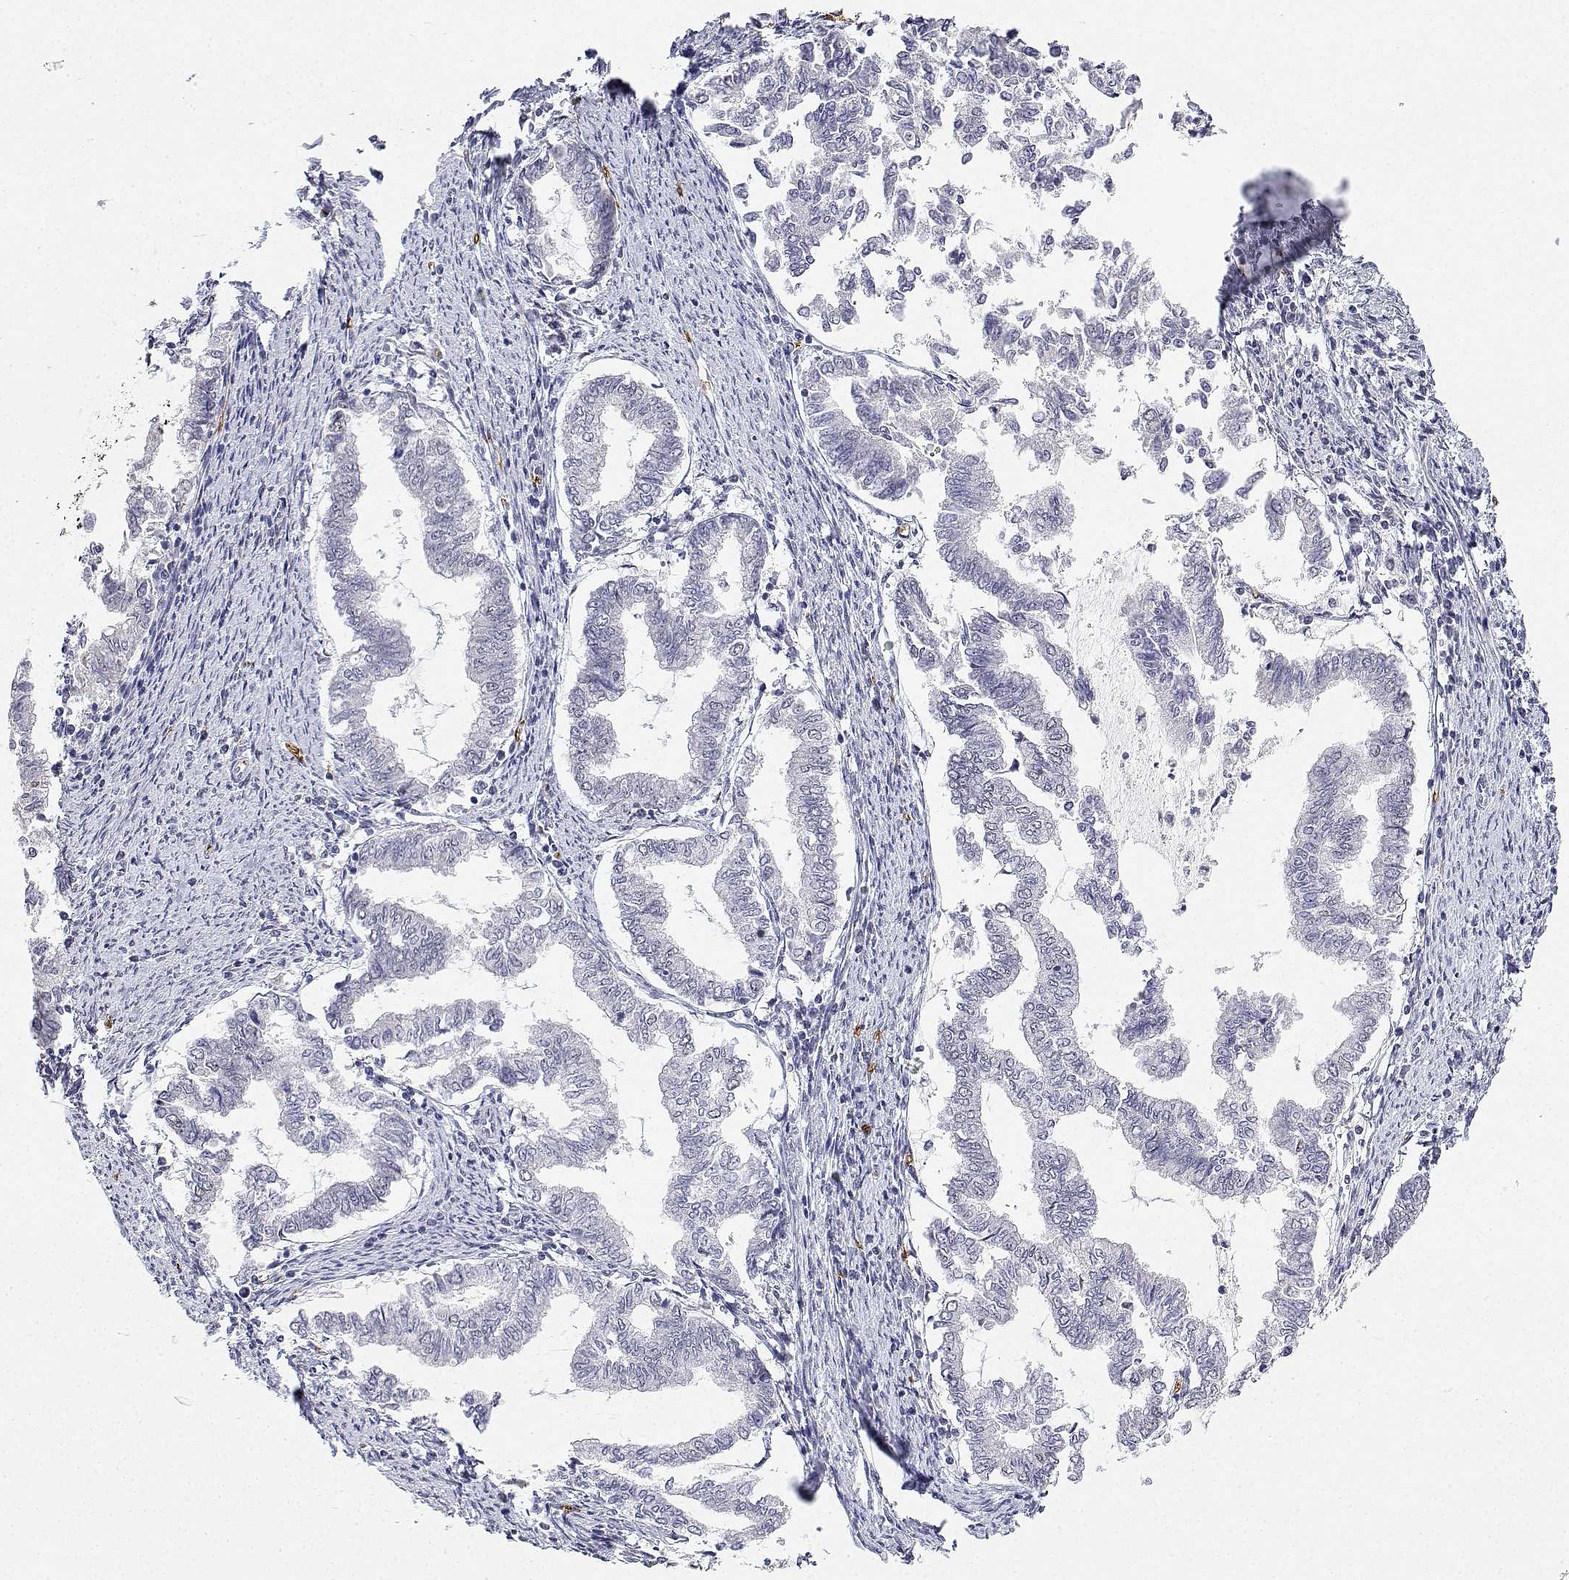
{"staining": {"intensity": "negative", "quantity": "none", "location": "none"}, "tissue": "endometrial cancer", "cell_type": "Tumor cells", "image_type": "cancer", "snomed": [{"axis": "morphology", "description": "Adenocarcinoma, NOS"}, {"axis": "topography", "description": "Endometrium"}], "caption": "Immunohistochemistry histopathology image of neoplastic tissue: endometrial adenocarcinoma stained with DAB reveals no significant protein staining in tumor cells.", "gene": "ADAR", "patient": {"sex": "female", "age": 79}}